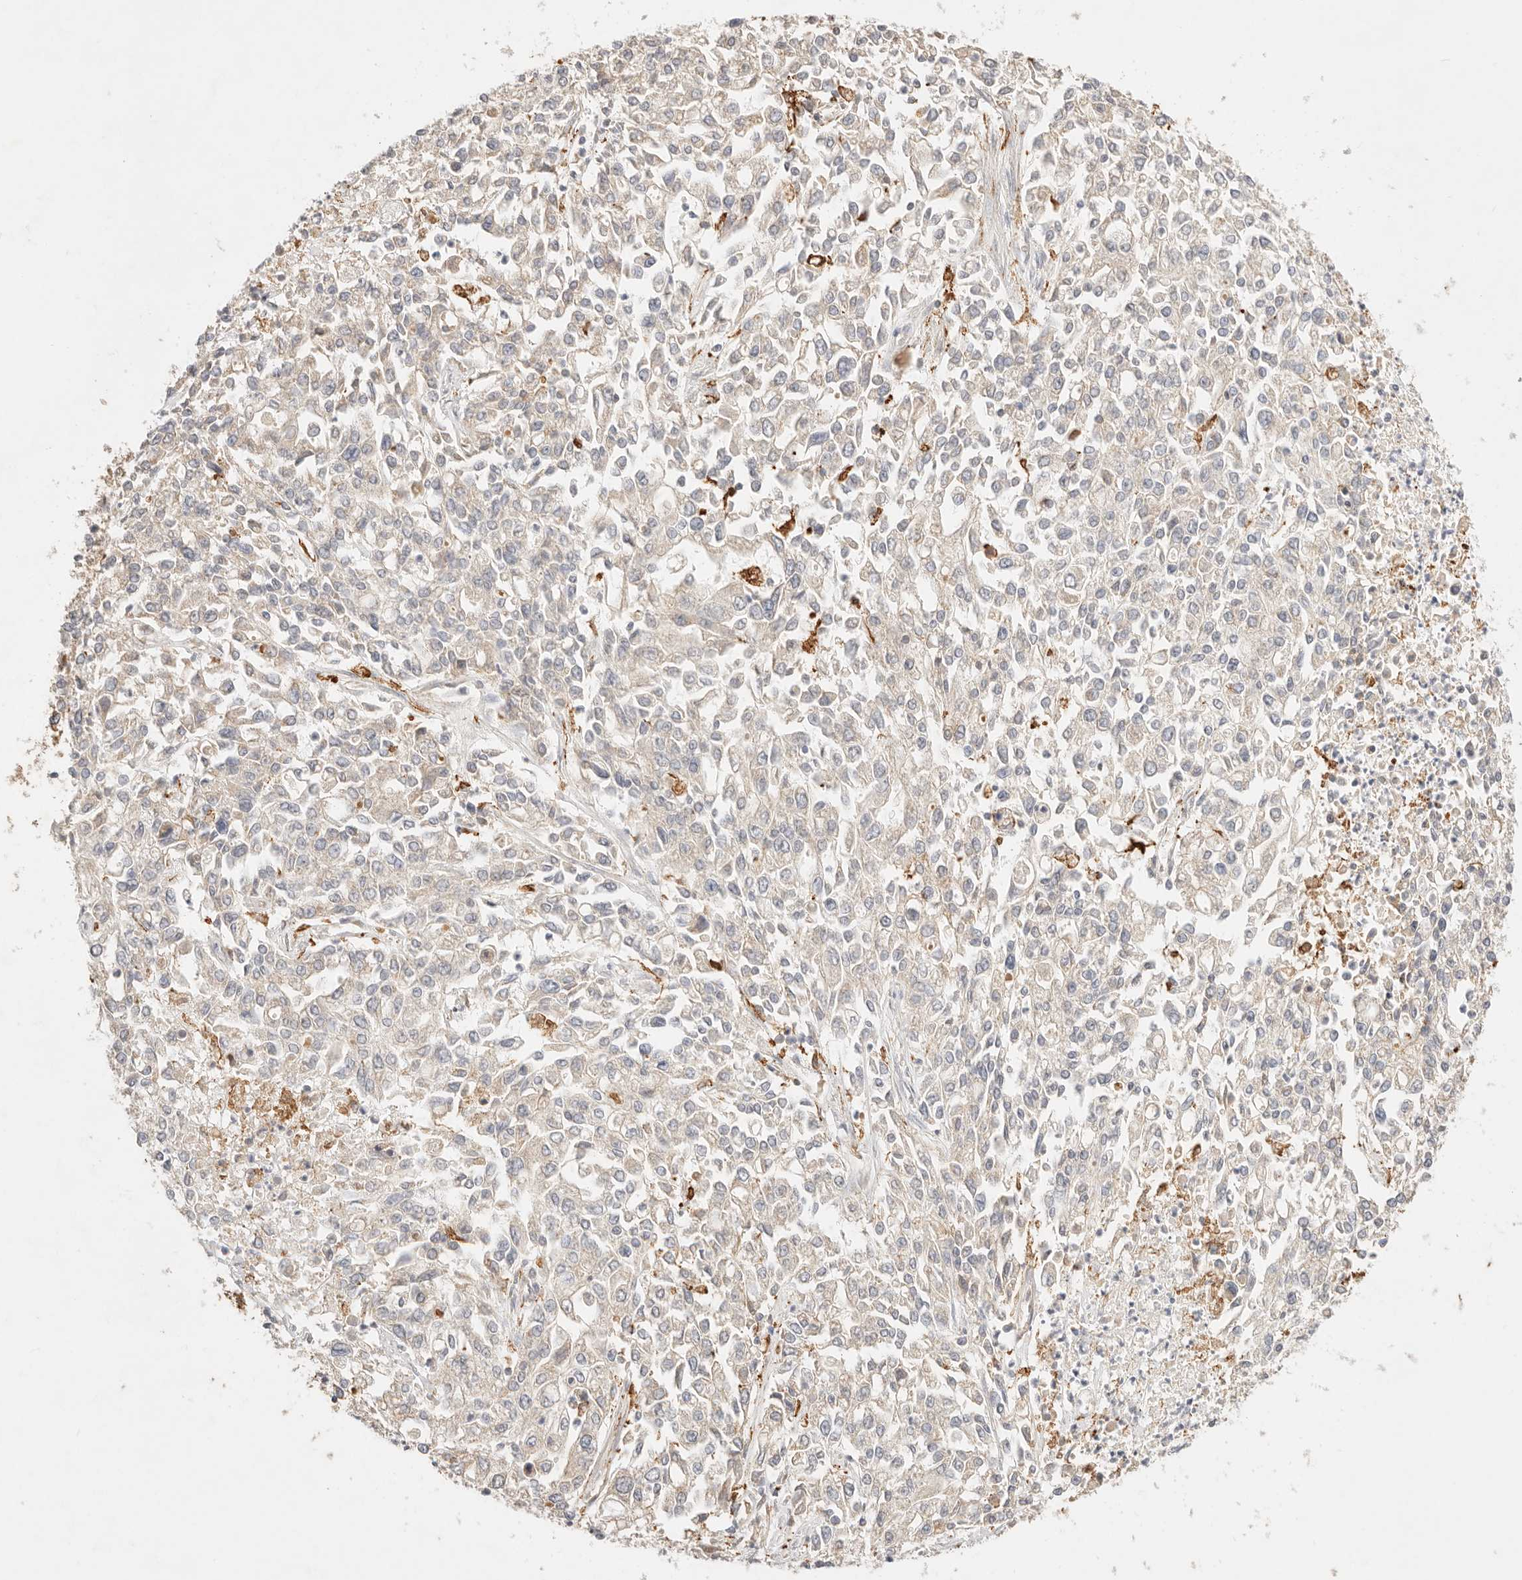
{"staining": {"intensity": "negative", "quantity": "none", "location": "none"}, "tissue": "endometrial cancer", "cell_type": "Tumor cells", "image_type": "cancer", "snomed": [{"axis": "morphology", "description": "Adenocarcinoma, NOS"}, {"axis": "topography", "description": "Endometrium"}], "caption": "The image reveals no significant positivity in tumor cells of endometrial adenocarcinoma.", "gene": "HK2", "patient": {"sex": "female", "age": 49}}